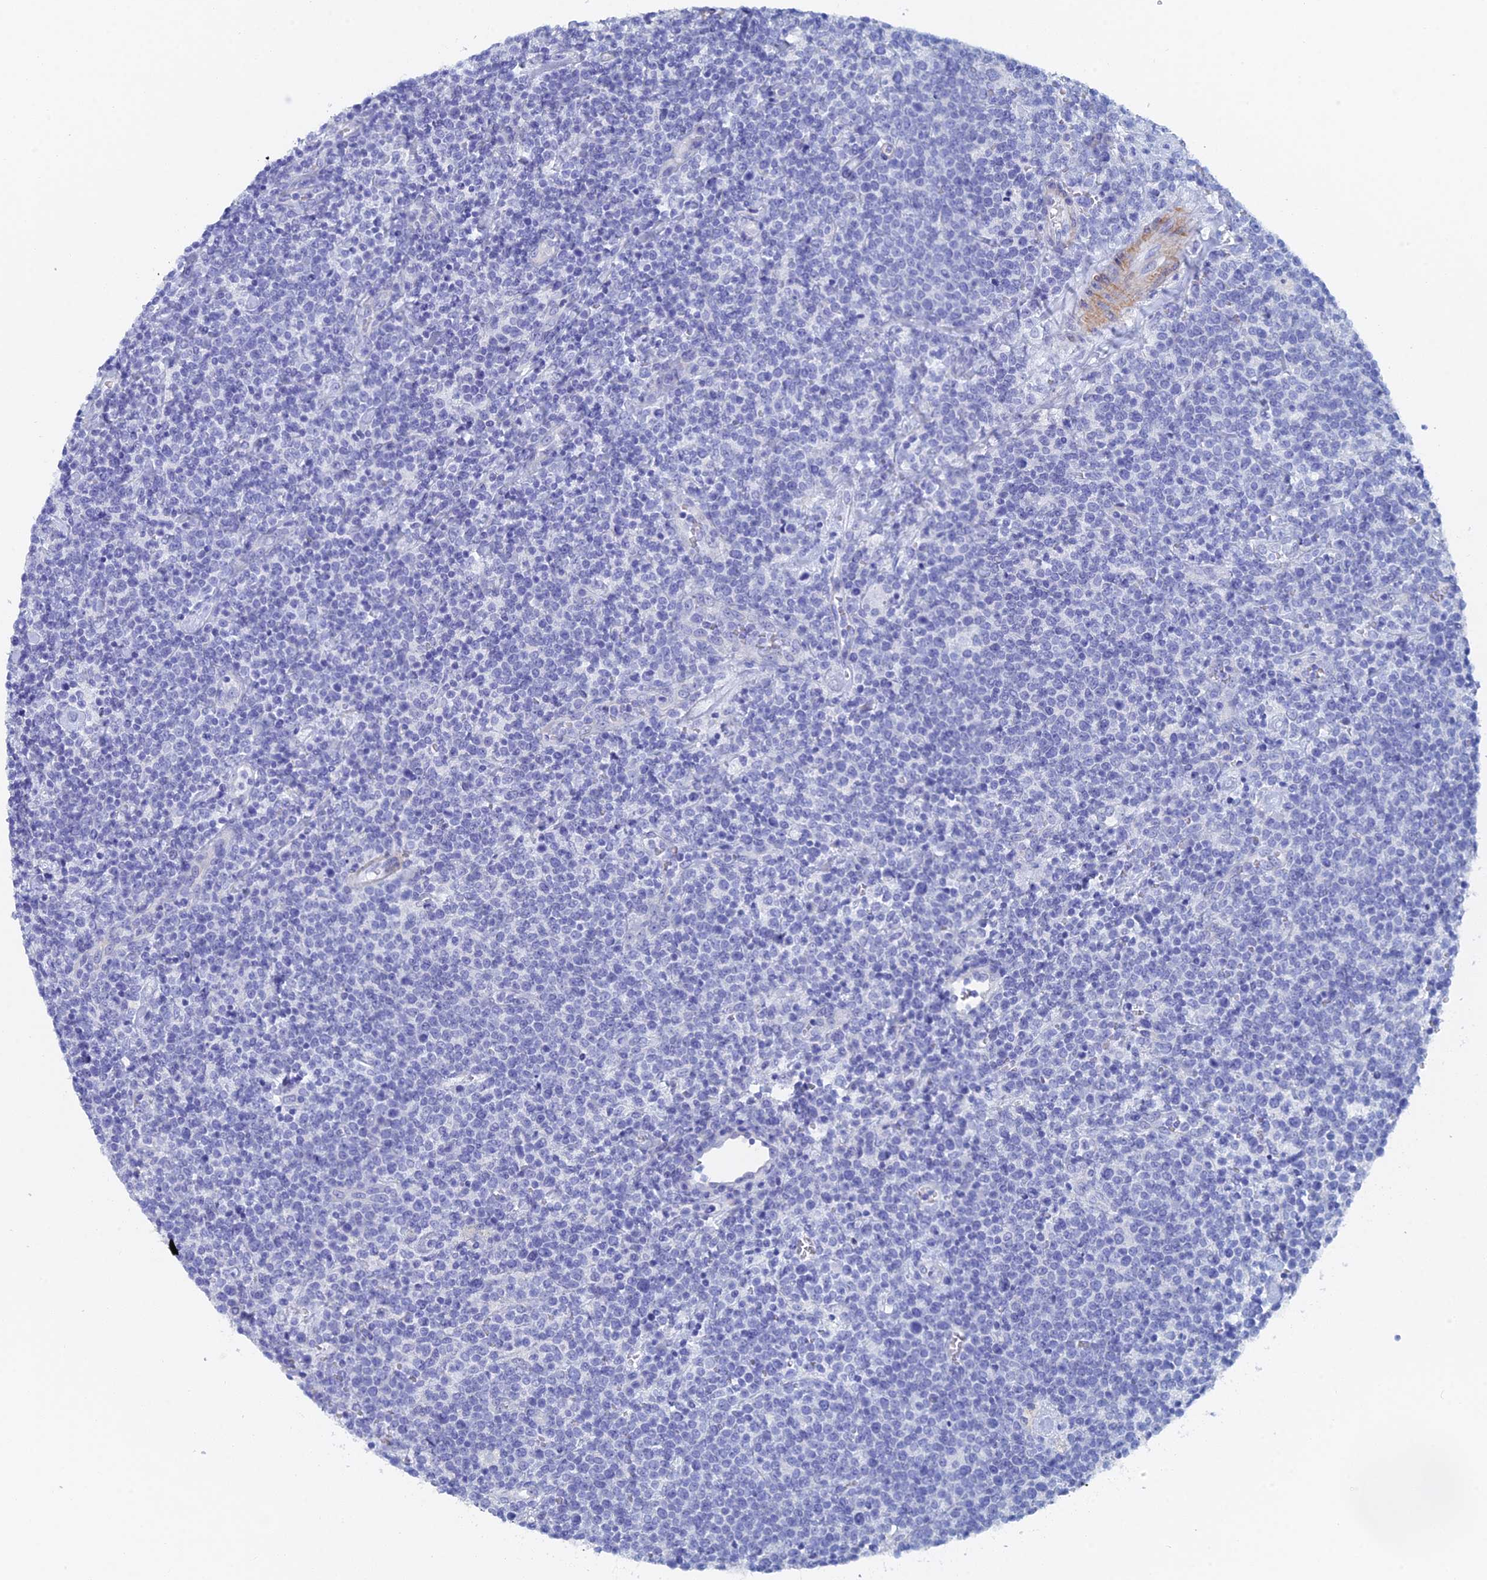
{"staining": {"intensity": "negative", "quantity": "none", "location": "none"}, "tissue": "lymphoma", "cell_type": "Tumor cells", "image_type": "cancer", "snomed": [{"axis": "morphology", "description": "Malignant lymphoma, non-Hodgkin's type, High grade"}, {"axis": "topography", "description": "Lymph node"}], "caption": "IHC image of neoplastic tissue: human lymphoma stained with DAB exhibits no significant protein expression in tumor cells.", "gene": "KCNK18", "patient": {"sex": "male", "age": 61}}